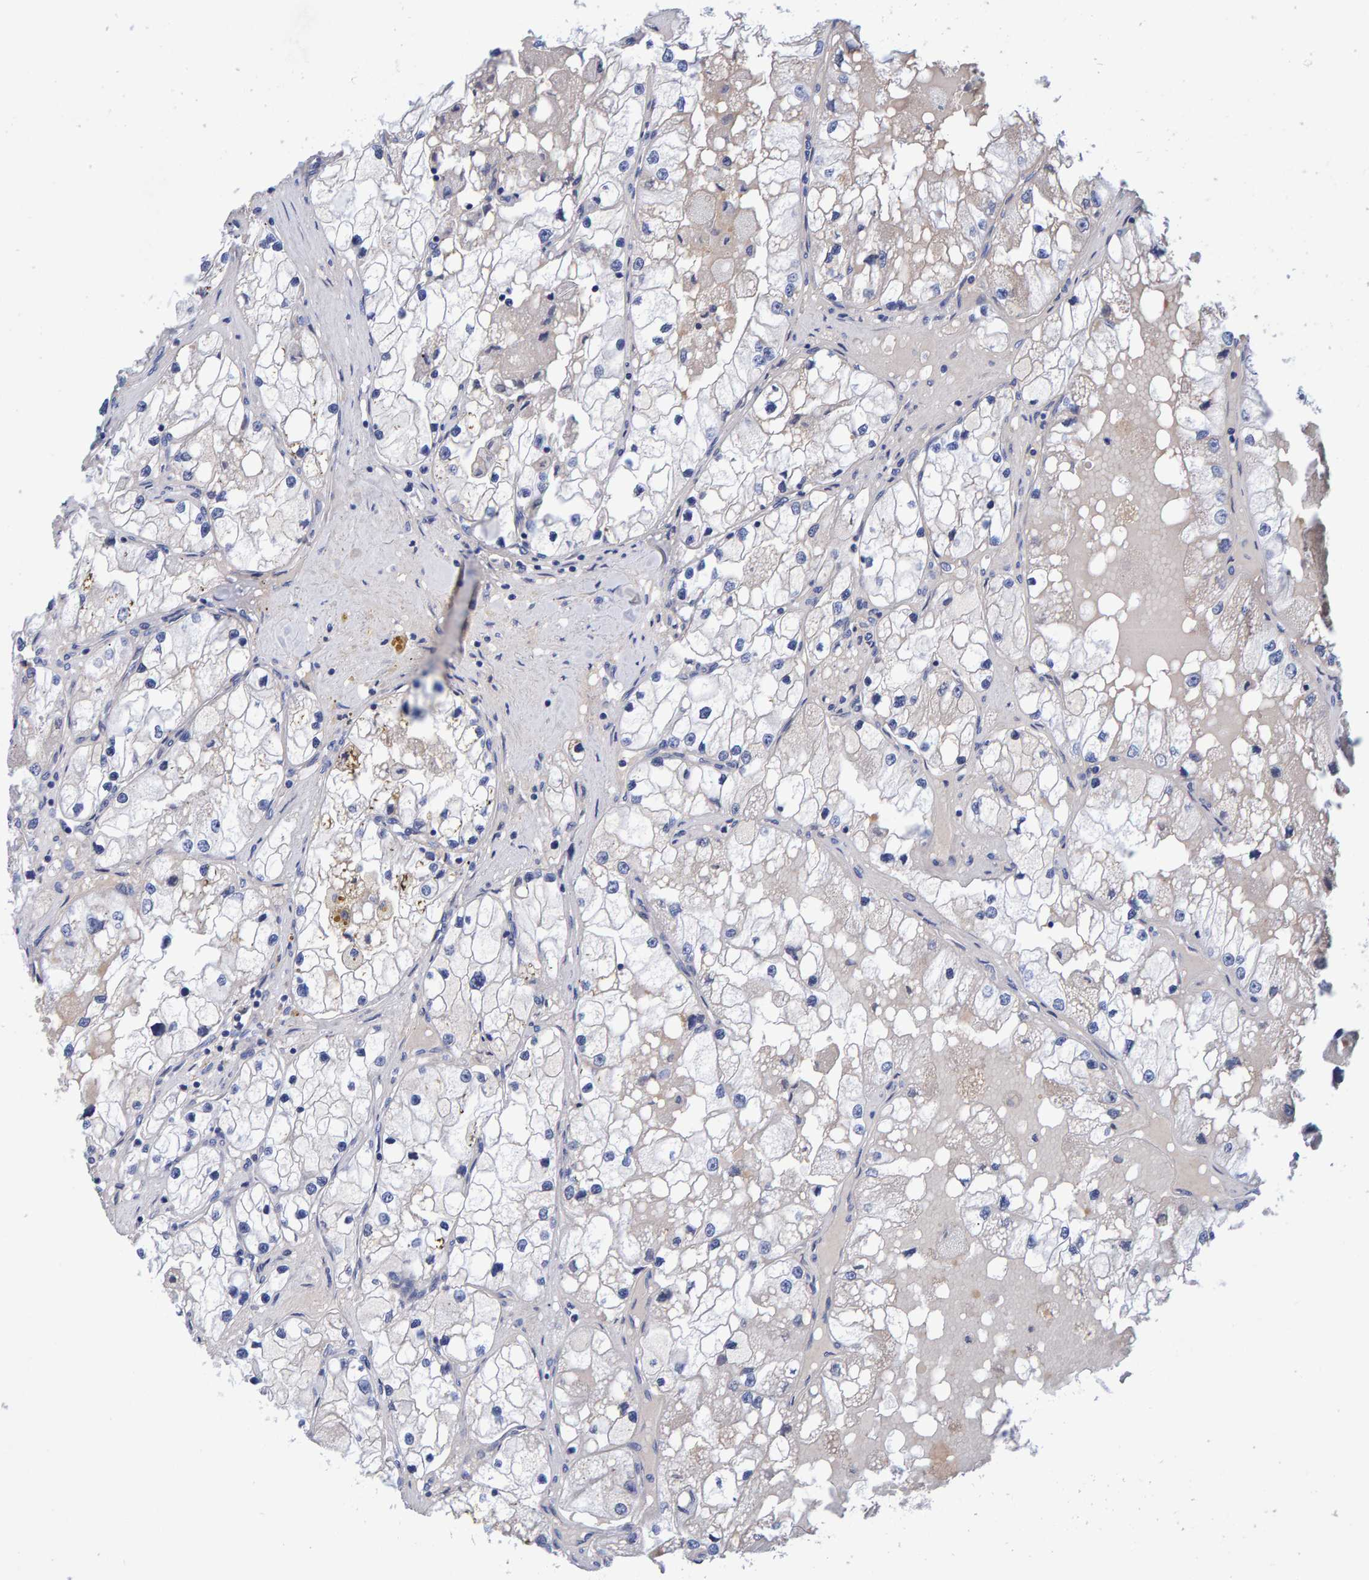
{"staining": {"intensity": "negative", "quantity": "none", "location": "none"}, "tissue": "renal cancer", "cell_type": "Tumor cells", "image_type": "cancer", "snomed": [{"axis": "morphology", "description": "Adenocarcinoma, NOS"}, {"axis": "topography", "description": "Kidney"}], "caption": "Immunohistochemistry (IHC) micrograph of neoplastic tissue: renal adenocarcinoma stained with DAB exhibits no significant protein positivity in tumor cells.", "gene": "EFR3A", "patient": {"sex": "male", "age": 68}}